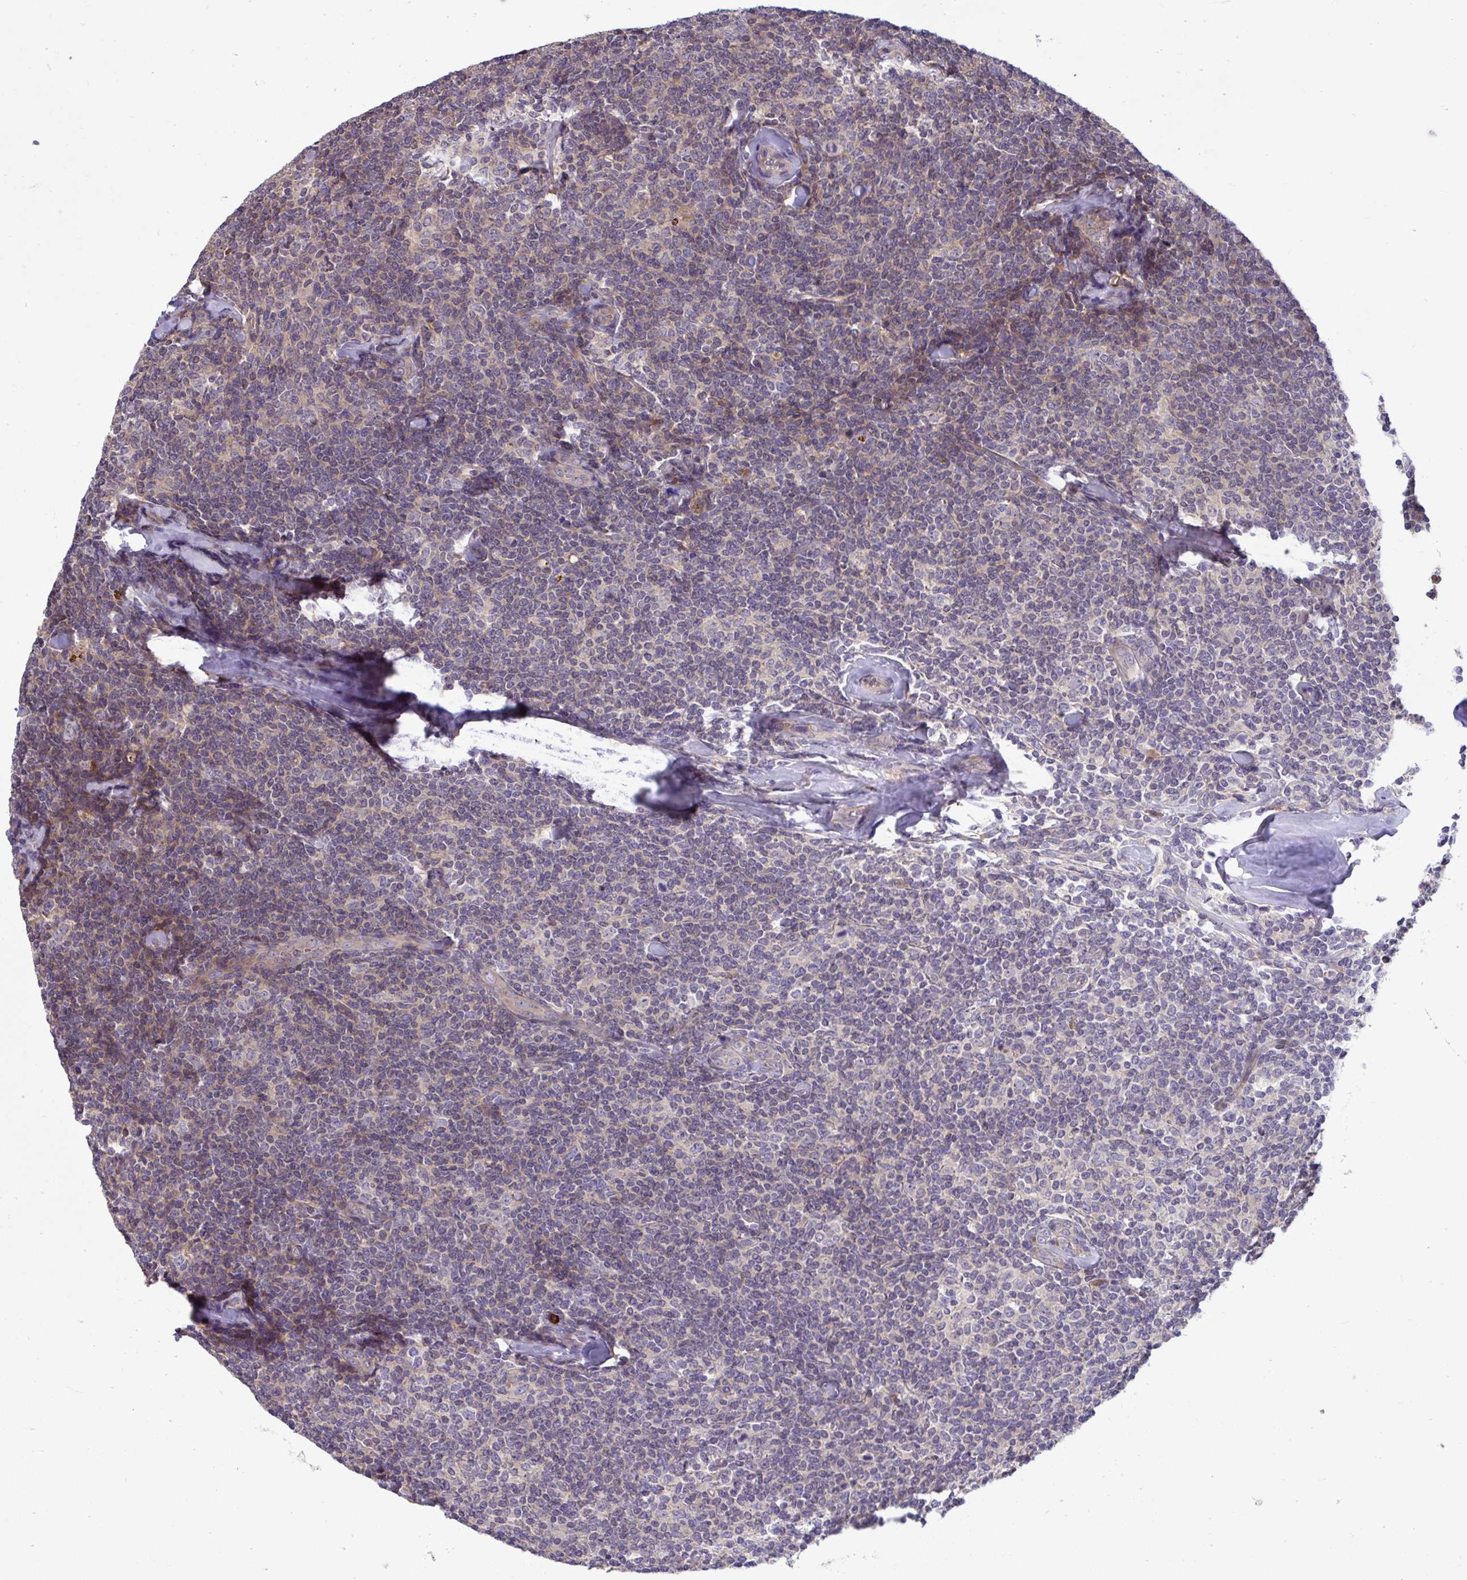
{"staining": {"intensity": "weak", "quantity": "<25%", "location": "cytoplasmic/membranous"}, "tissue": "lymphoma", "cell_type": "Tumor cells", "image_type": "cancer", "snomed": [{"axis": "morphology", "description": "Malignant lymphoma, non-Hodgkin's type, Low grade"}, {"axis": "topography", "description": "Lymph node"}], "caption": "An IHC histopathology image of malignant lymphoma, non-Hodgkin's type (low-grade) is shown. There is no staining in tumor cells of malignant lymphoma, non-Hodgkin's type (low-grade).", "gene": "PCDHB7", "patient": {"sex": "female", "age": 56}}